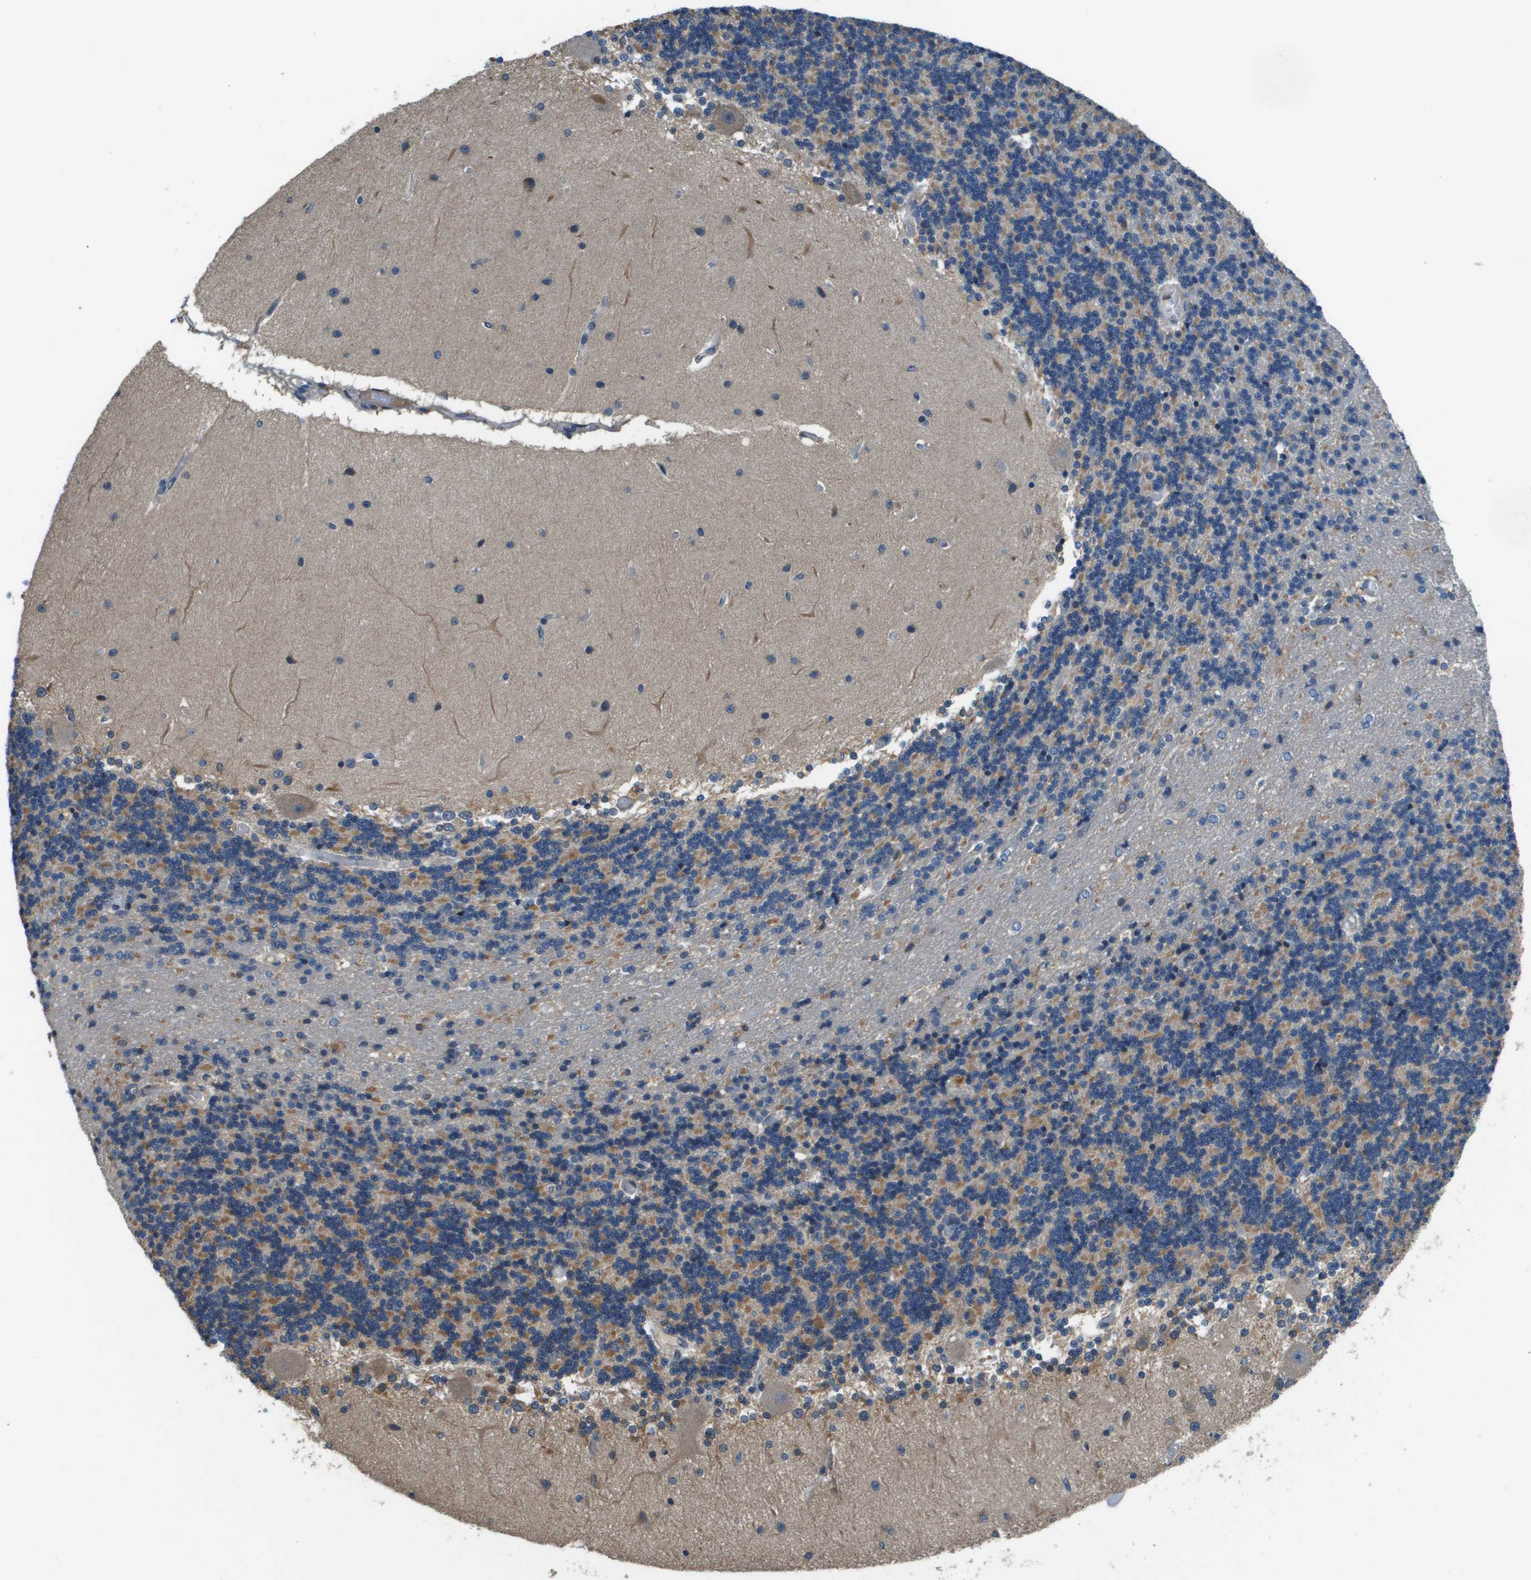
{"staining": {"intensity": "moderate", "quantity": "25%-75%", "location": "cytoplasmic/membranous"}, "tissue": "cerebellum", "cell_type": "Cells in granular layer", "image_type": "normal", "snomed": [{"axis": "morphology", "description": "Normal tissue, NOS"}, {"axis": "topography", "description": "Cerebellum"}], "caption": "A photomicrograph showing moderate cytoplasmic/membranous expression in approximately 25%-75% of cells in granular layer in benign cerebellum, as visualized by brown immunohistochemical staining.", "gene": "SAMSN1", "patient": {"sex": "female", "age": 54}}